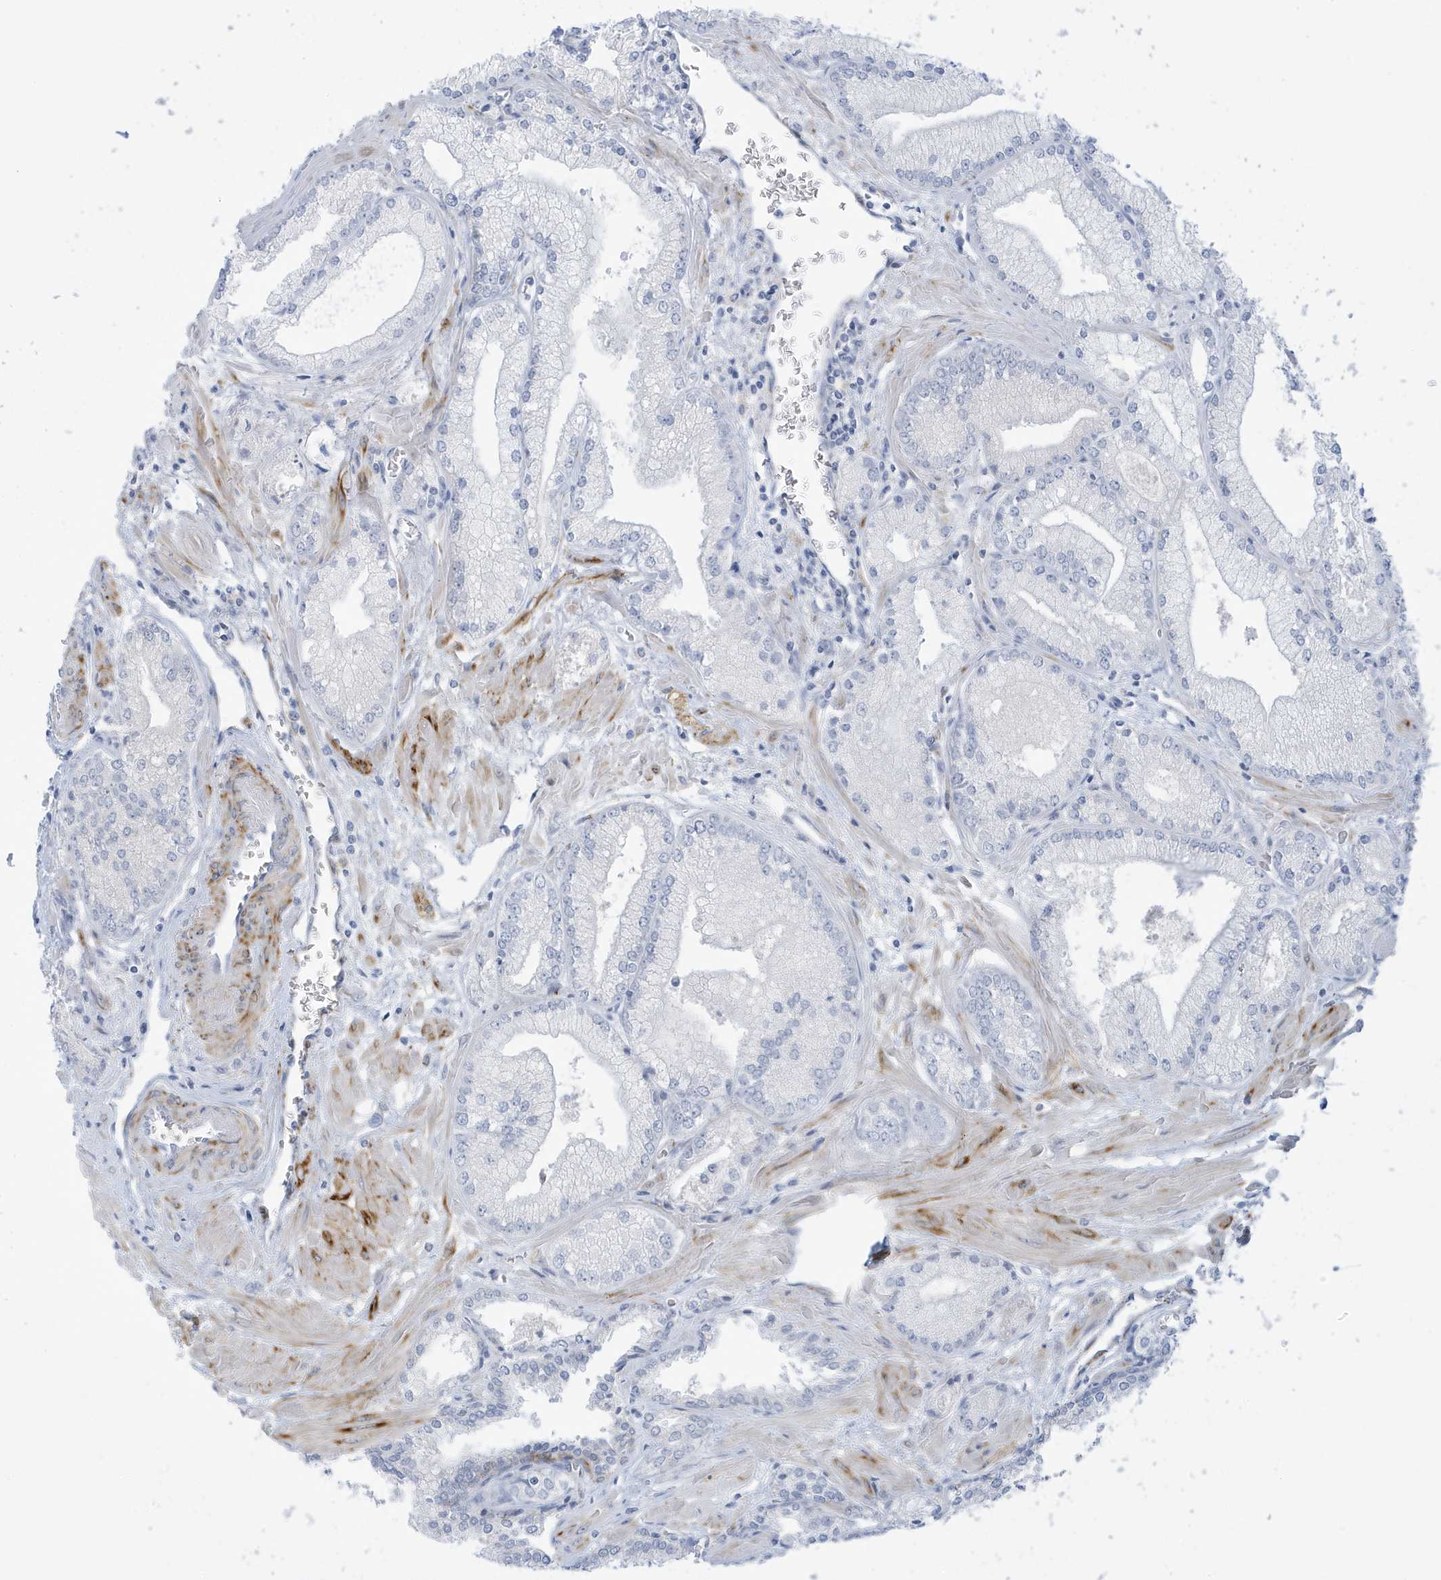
{"staining": {"intensity": "negative", "quantity": "none", "location": "none"}, "tissue": "prostate cancer", "cell_type": "Tumor cells", "image_type": "cancer", "snomed": [{"axis": "morphology", "description": "Adenocarcinoma, Low grade"}, {"axis": "topography", "description": "Prostate"}], "caption": "An IHC photomicrograph of prostate cancer (adenocarcinoma (low-grade)) is shown. There is no staining in tumor cells of prostate cancer (adenocarcinoma (low-grade)). The staining was performed using DAB to visualize the protein expression in brown, while the nuclei were stained in blue with hematoxylin (Magnification: 20x).", "gene": "PERM1", "patient": {"sex": "male", "age": 67}}